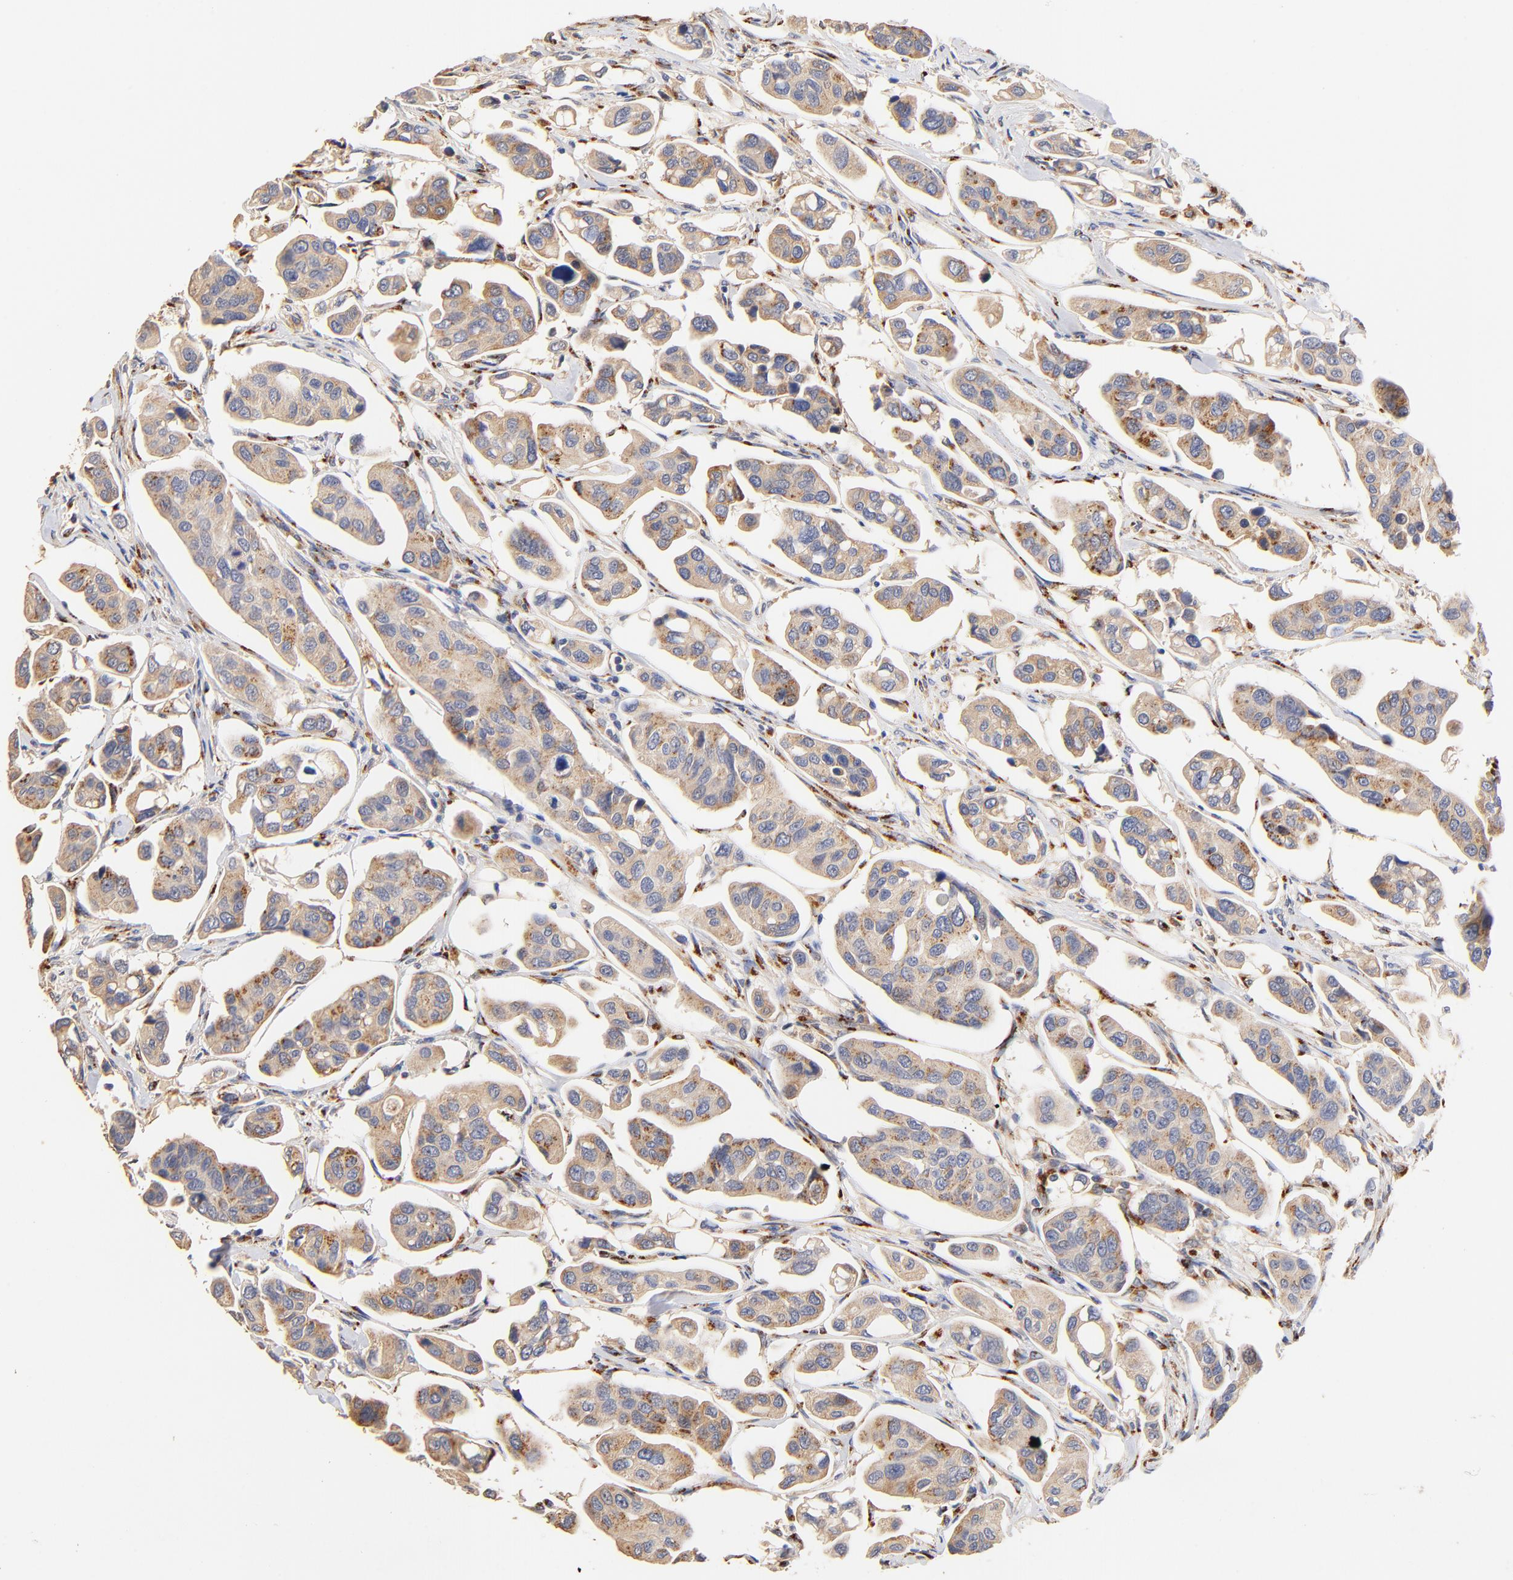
{"staining": {"intensity": "weak", "quantity": "25%-75%", "location": "cytoplasmic/membranous"}, "tissue": "urothelial cancer", "cell_type": "Tumor cells", "image_type": "cancer", "snomed": [{"axis": "morphology", "description": "Adenocarcinoma, NOS"}, {"axis": "topography", "description": "Urinary bladder"}], "caption": "There is low levels of weak cytoplasmic/membranous expression in tumor cells of adenocarcinoma, as demonstrated by immunohistochemical staining (brown color).", "gene": "FMNL3", "patient": {"sex": "male", "age": 61}}